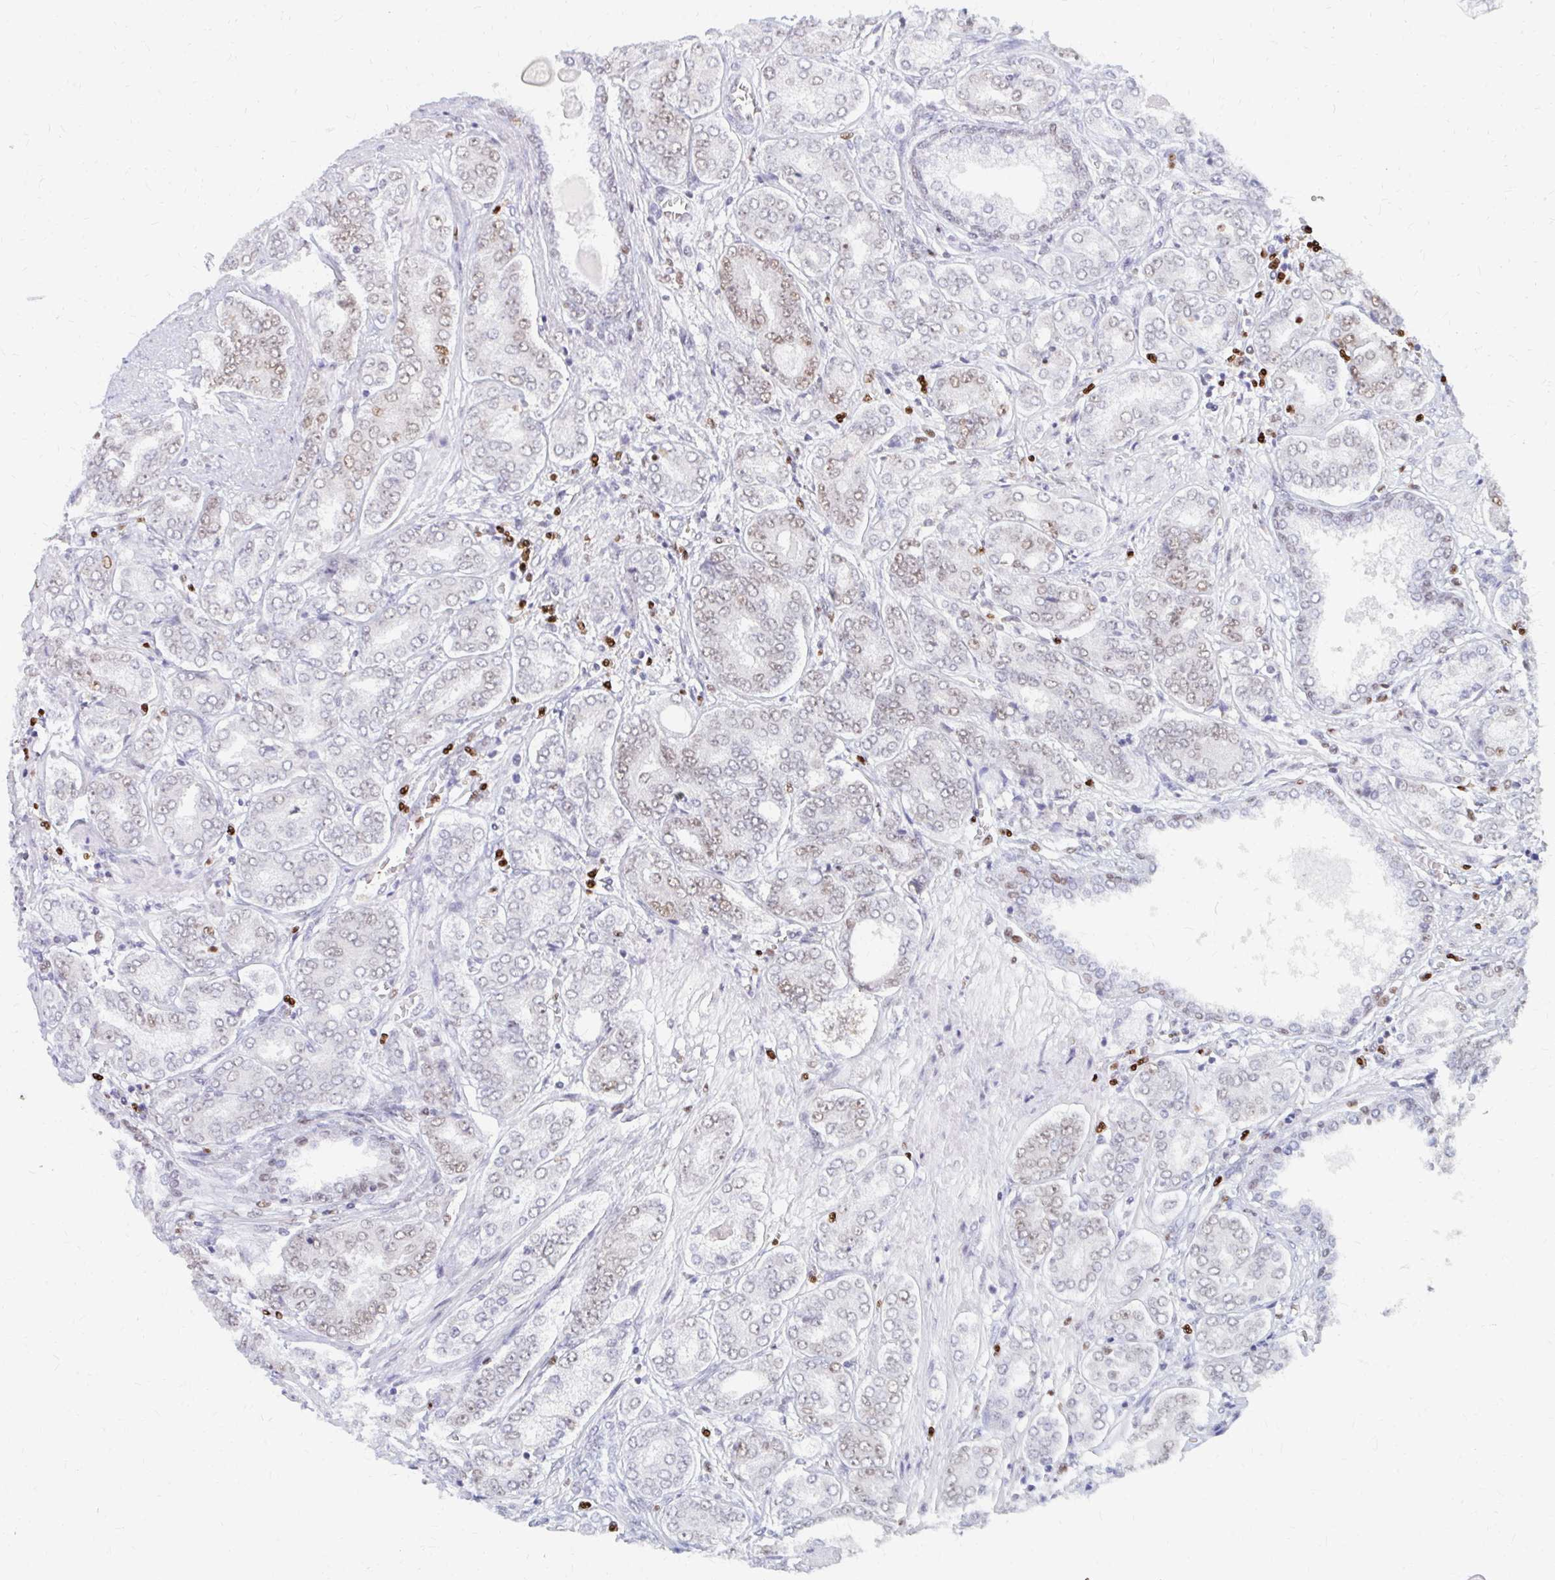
{"staining": {"intensity": "moderate", "quantity": "25%-75%", "location": "nuclear"}, "tissue": "prostate cancer", "cell_type": "Tumor cells", "image_type": "cancer", "snomed": [{"axis": "morphology", "description": "Adenocarcinoma, High grade"}, {"axis": "topography", "description": "Prostate"}], "caption": "About 25%-75% of tumor cells in human prostate adenocarcinoma (high-grade) reveal moderate nuclear protein expression as visualized by brown immunohistochemical staining.", "gene": "PLK3", "patient": {"sex": "male", "age": 72}}